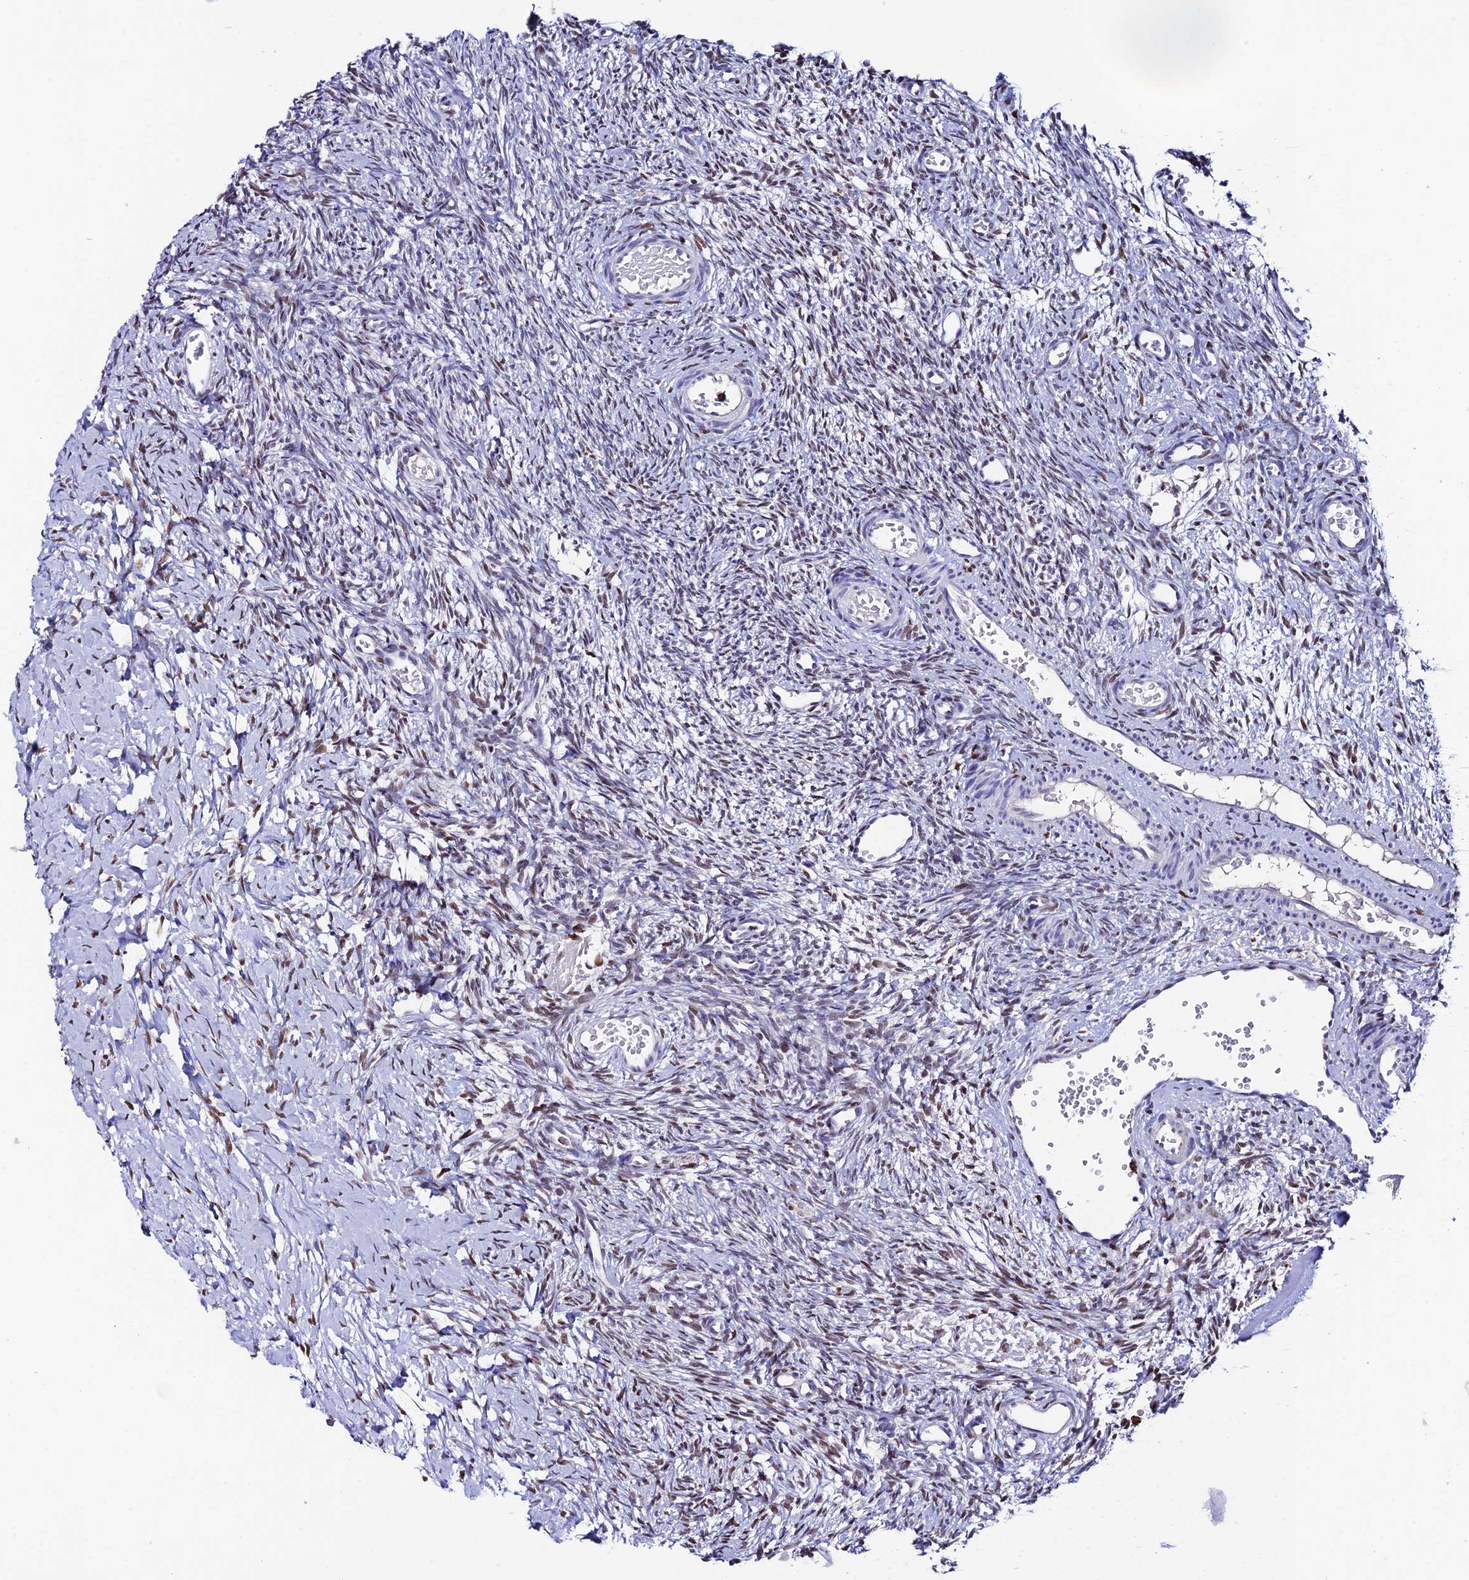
{"staining": {"intensity": "negative", "quantity": "none", "location": "none"}, "tissue": "ovary", "cell_type": "Follicle cells", "image_type": "normal", "snomed": [{"axis": "morphology", "description": "Normal tissue, NOS"}, {"axis": "topography", "description": "Ovary"}], "caption": "Immunohistochemical staining of benign human ovary reveals no significant expression in follicle cells. (Stains: DAB (3,3'-diaminobenzidine) immunohistochemistry (IHC) with hematoxylin counter stain, Microscopy: brightfield microscopy at high magnification).", "gene": "HIC1", "patient": {"sex": "female", "age": 39}}